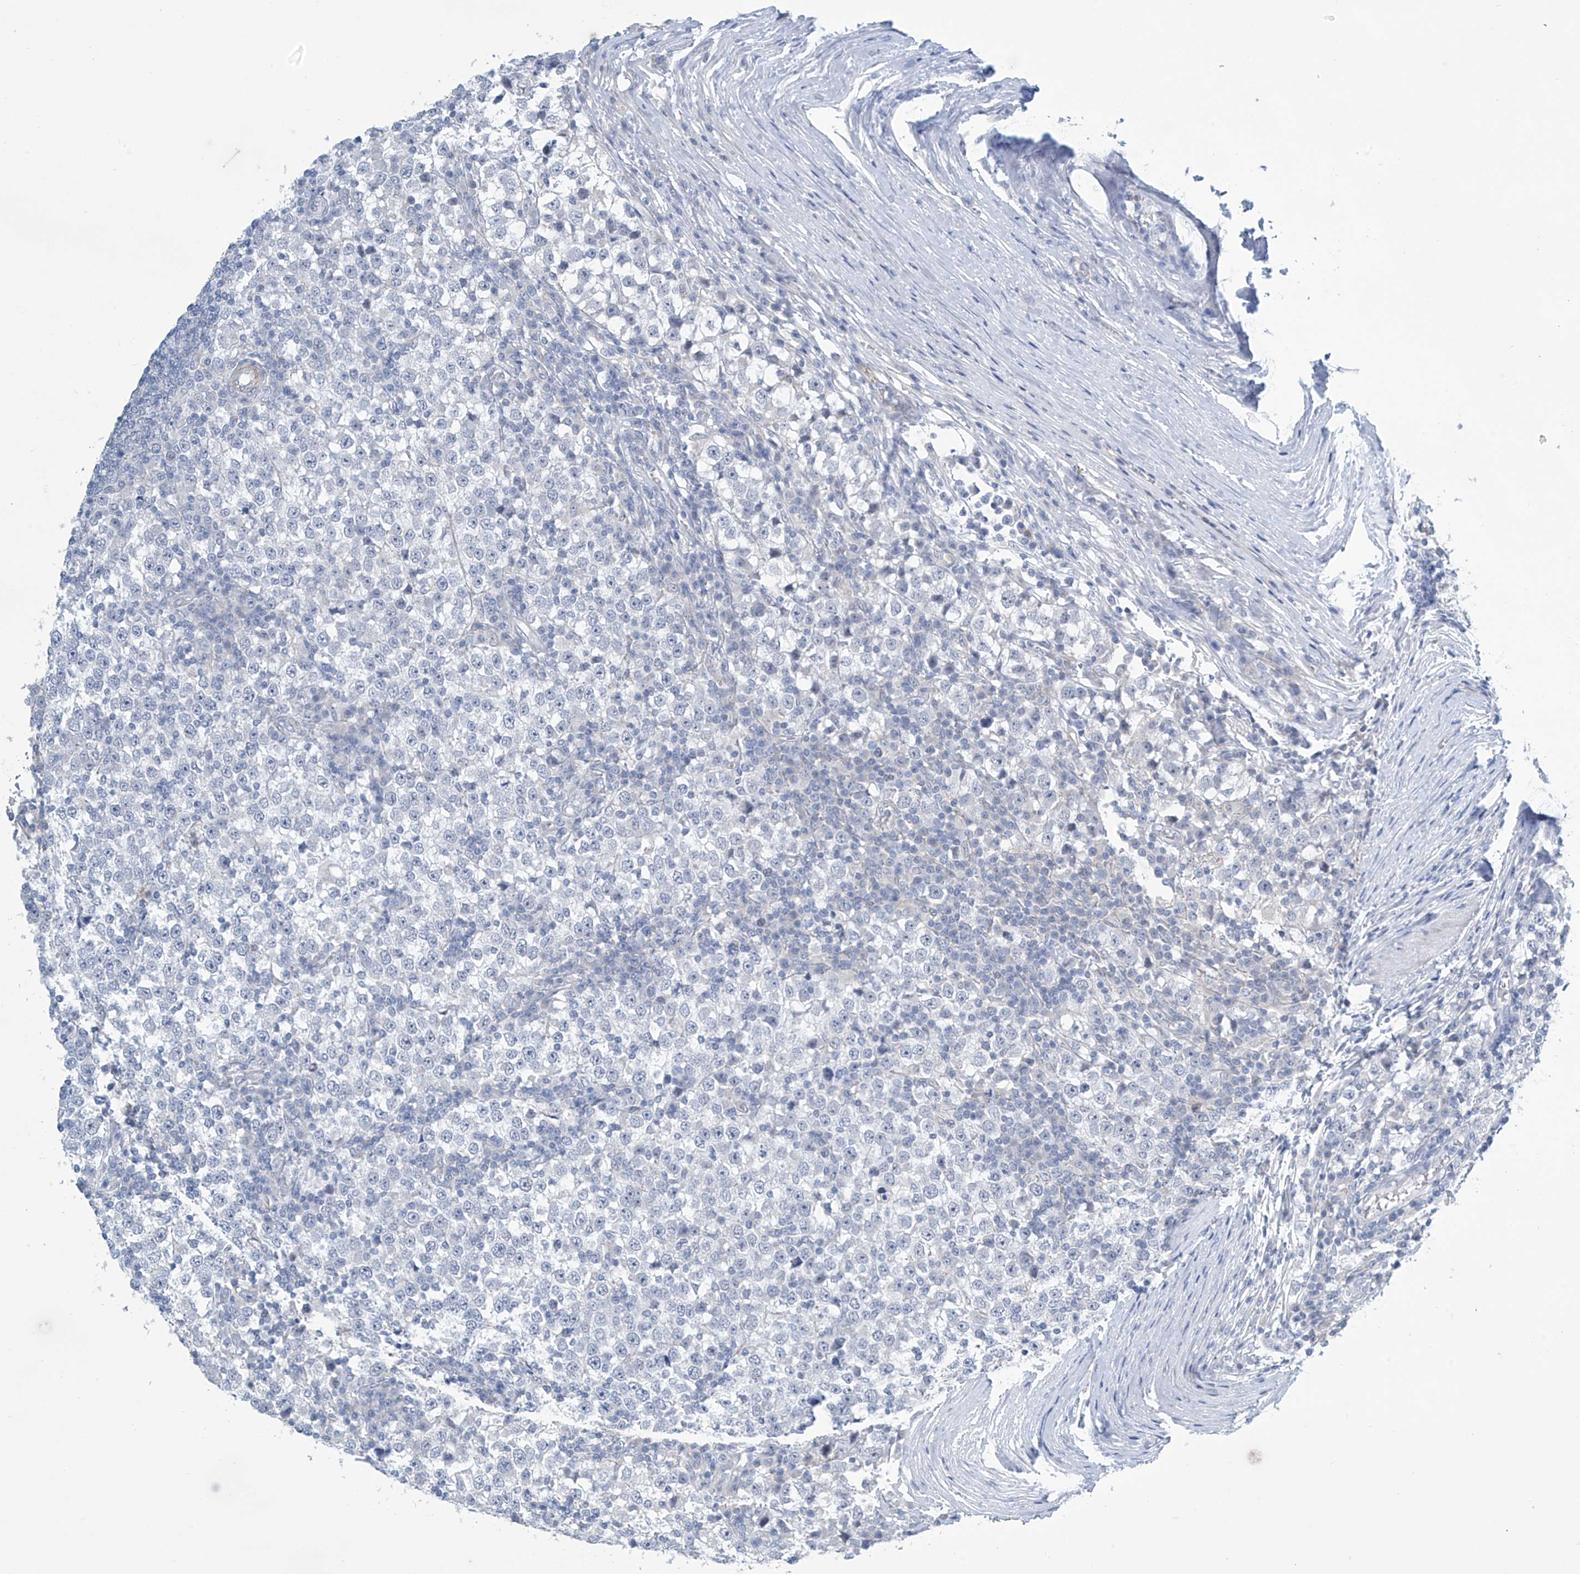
{"staining": {"intensity": "negative", "quantity": "none", "location": "none"}, "tissue": "testis cancer", "cell_type": "Tumor cells", "image_type": "cancer", "snomed": [{"axis": "morphology", "description": "Seminoma, NOS"}, {"axis": "topography", "description": "Testis"}], "caption": "An image of seminoma (testis) stained for a protein reveals no brown staining in tumor cells. (DAB (3,3'-diaminobenzidine) IHC with hematoxylin counter stain).", "gene": "SLC35A5", "patient": {"sex": "male", "age": 65}}